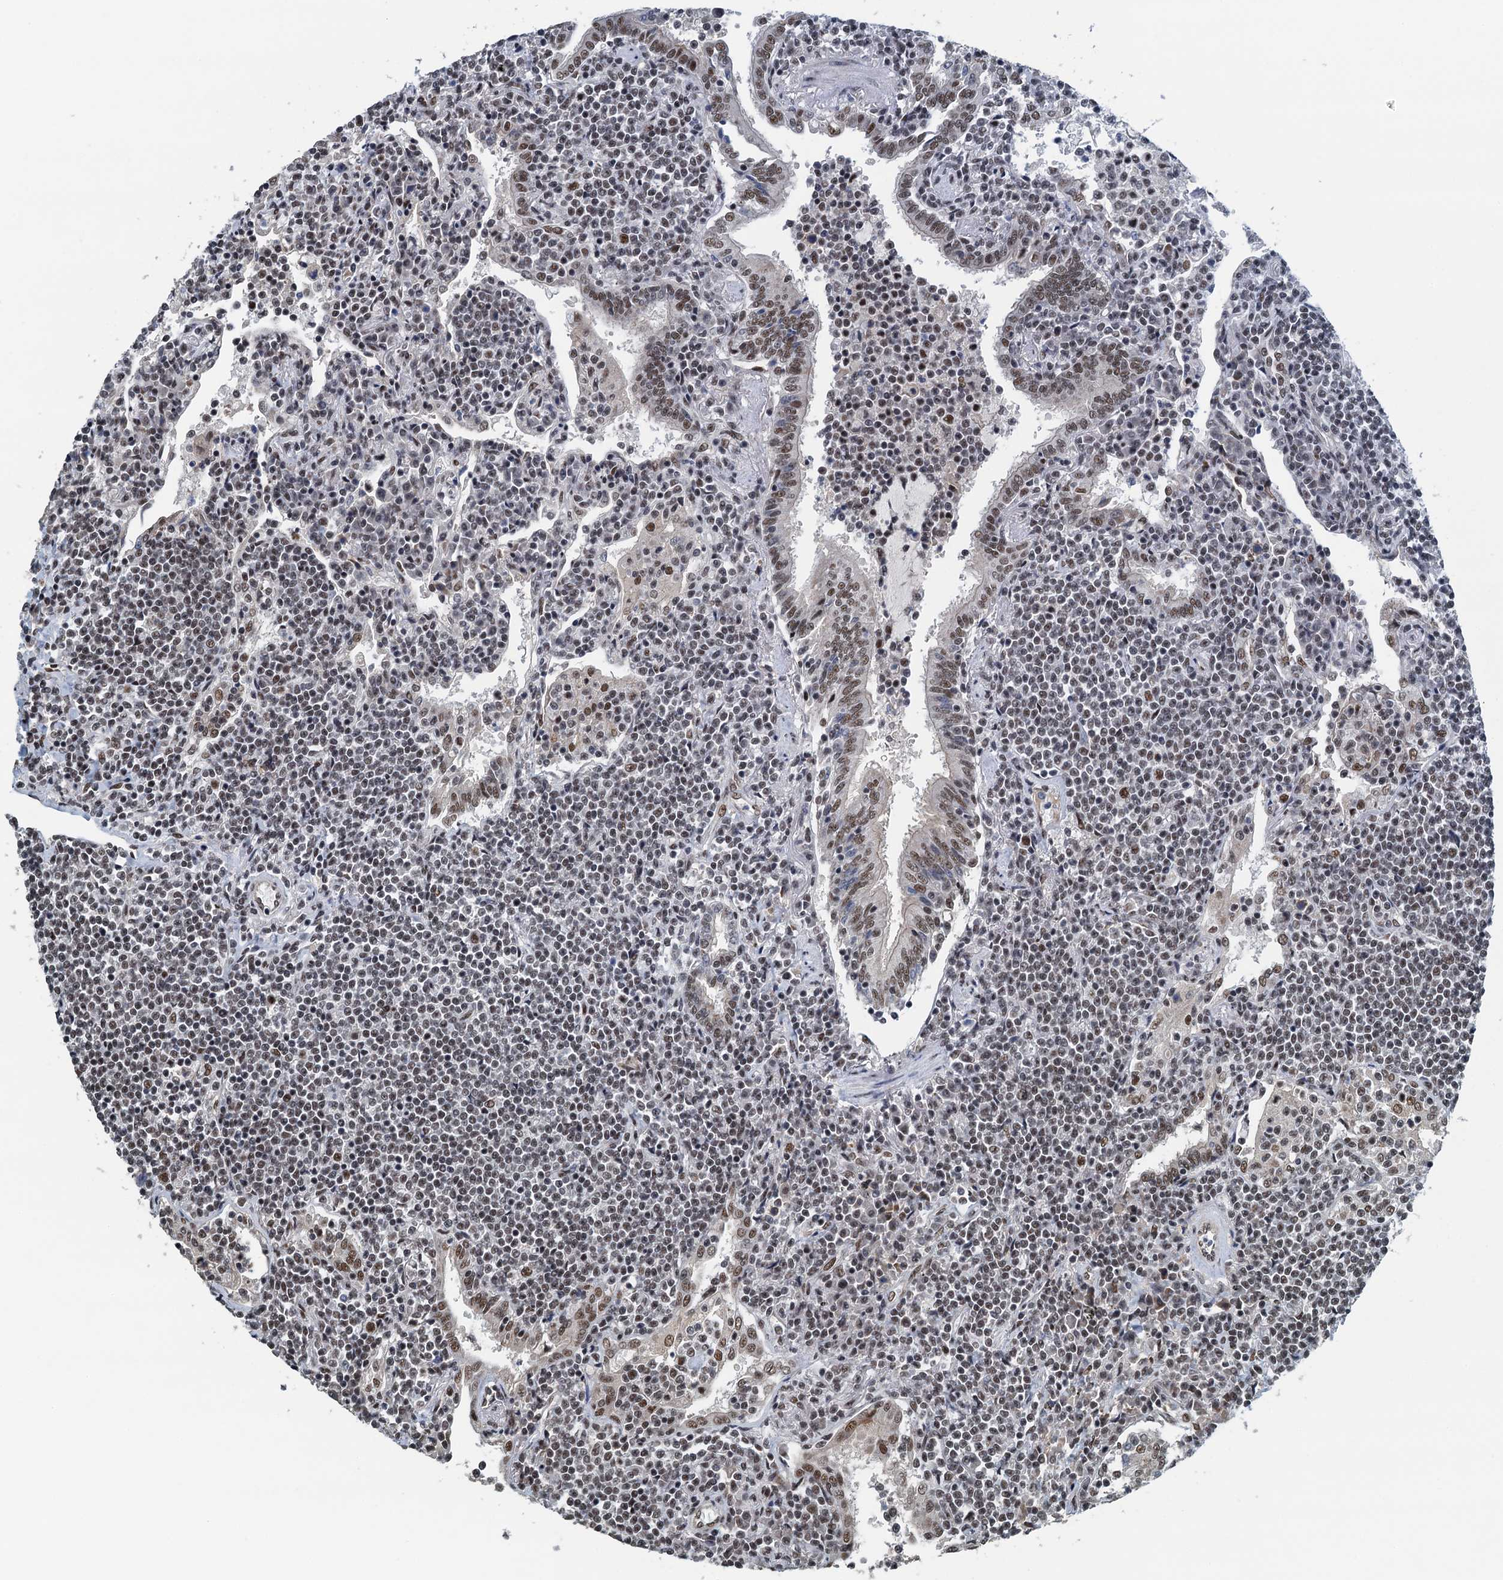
{"staining": {"intensity": "moderate", "quantity": ">75%", "location": "nuclear"}, "tissue": "lymphoma", "cell_type": "Tumor cells", "image_type": "cancer", "snomed": [{"axis": "morphology", "description": "Malignant lymphoma, non-Hodgkin's type, Low grade"}, {"axis": "topography", "description": "Lung"}], "caption": "The photomicrograph reveals staining of low-grade malignant lymphoma, non-Hodgkin's type, revealing moderate nuclear protein positivity (brown color) within tumor cells. The protein is shown in brown color, while the nuclei are stained blue.", "gene": "MTA3", "patient": {"sex": "female", "age": 71}}